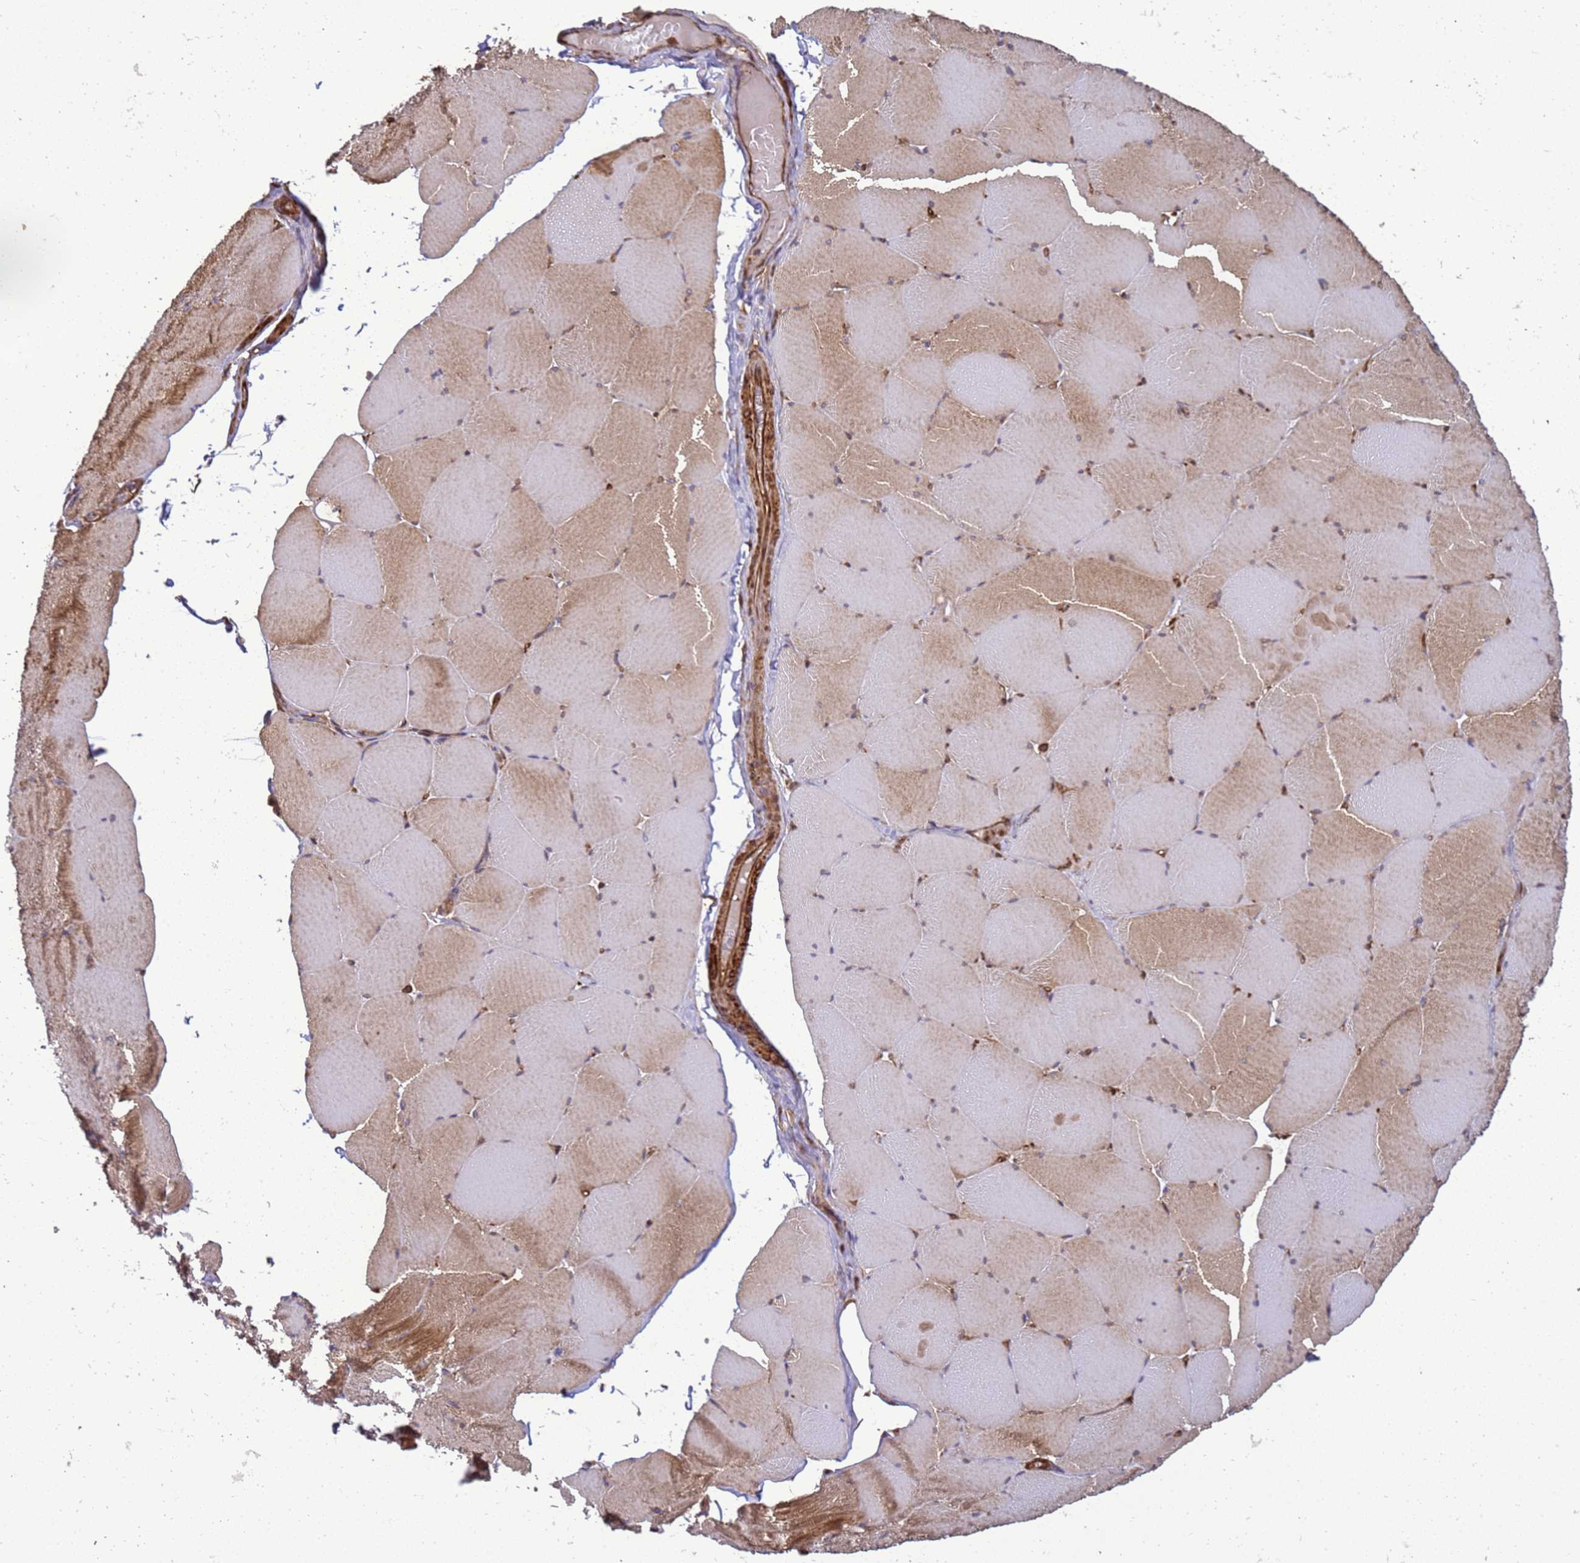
{"staining": {"intensity": "moderate", "quantity": "25%-75%", "location": "cytoplasmic/membranous"}, "tissue": "skeletal muscle", "cell_type": "Myocytes", "image_type": "normal", "snomed": [{"axis": "morphology", "description": "Normal tissue, NOS"}, {"axis": "topography", "description": "Skeletal muscle"}, {"axis": "topography", "description": "Head-Neck"}], "caption": "IHC (DAB (3,3'-diaminobenzidine)) staining of benign skeletal muscle shows moderate cytoplasmic/membranous protein positivity in about 25%-75% of myocytes.", "gene": "CNOT1", "patient": {"sex": "male", "age": 66}}